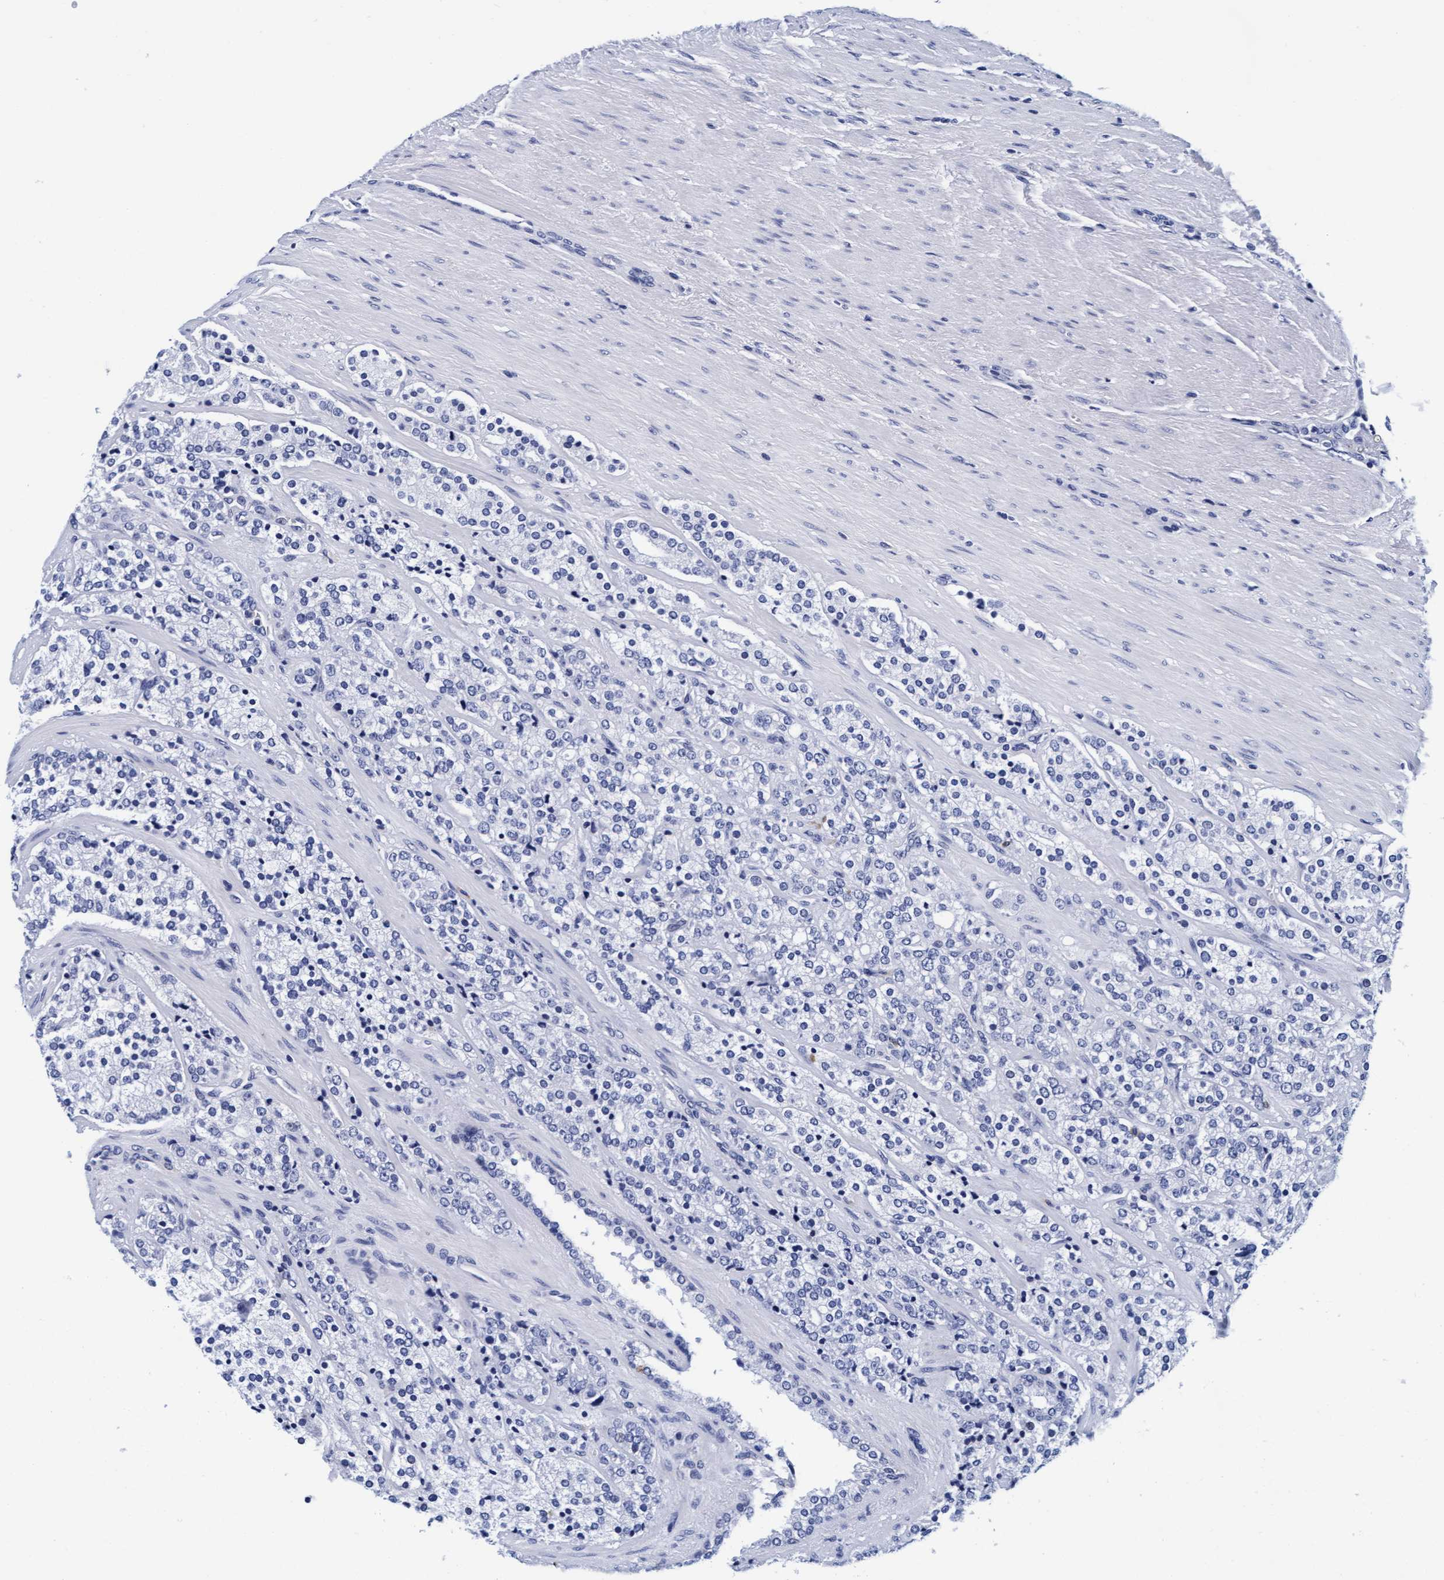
{"staining": {"intensity": "negative", "quantity": "none", "location": "none"}, "tissue": "prostate cancer", "cell_type": "Tumor cells", "image_type": "cancer", "snomed": [{"axis": "morphology", "description": "Adenocarcinoma, High grade"}, {"axis": "topography", "description": "Prostate"}], "caption": "The histopathology image reveals no significant positivity in tumor cells of prostate cancer.", "gene": "ARSG", "patient": {"sex": "male", "age": 71}}